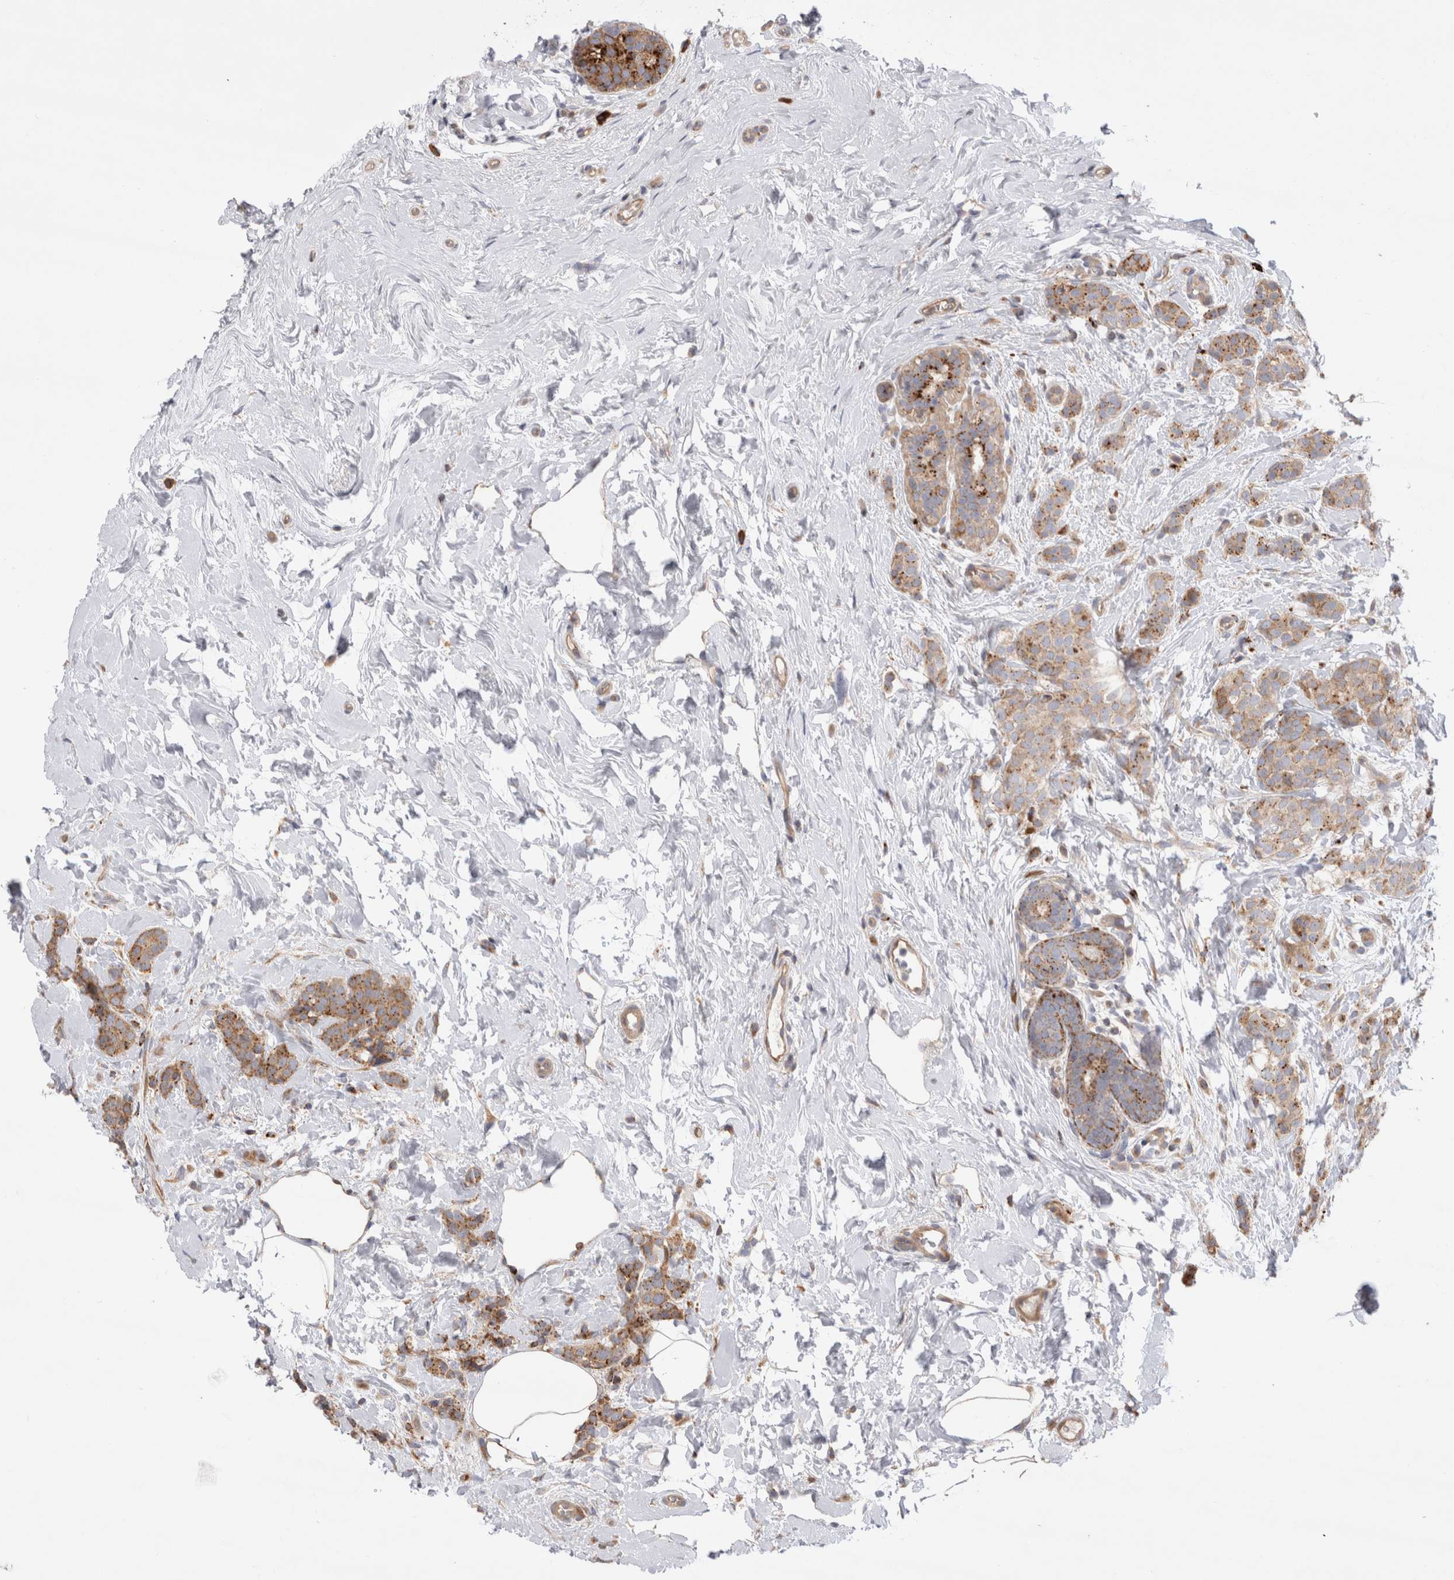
{"staining": {"intensity": "moderate", "quantity": ">75%", "location": "cytoplasmic/membranous"}, "tissue": "breast cancer", "cell_type": "Tumor cells", "image_type": "cancer", "snomed": [{"axis": "morphology", "description": "Lobular carcinoma, in situ"}, {"axis": "morphology", "description": "Lobular carcinoma"}, {"axis": "topography", "description": "Breast"}], "caption": "This is an image of immunohistochemistry (IHC) staining of lobular carcinoma (breast), which shows moderate expression in the cytoplasmic/membranous of tumor cells.", "gene": "PDCD10", "patient": {"sex": "female", "age": 41}}